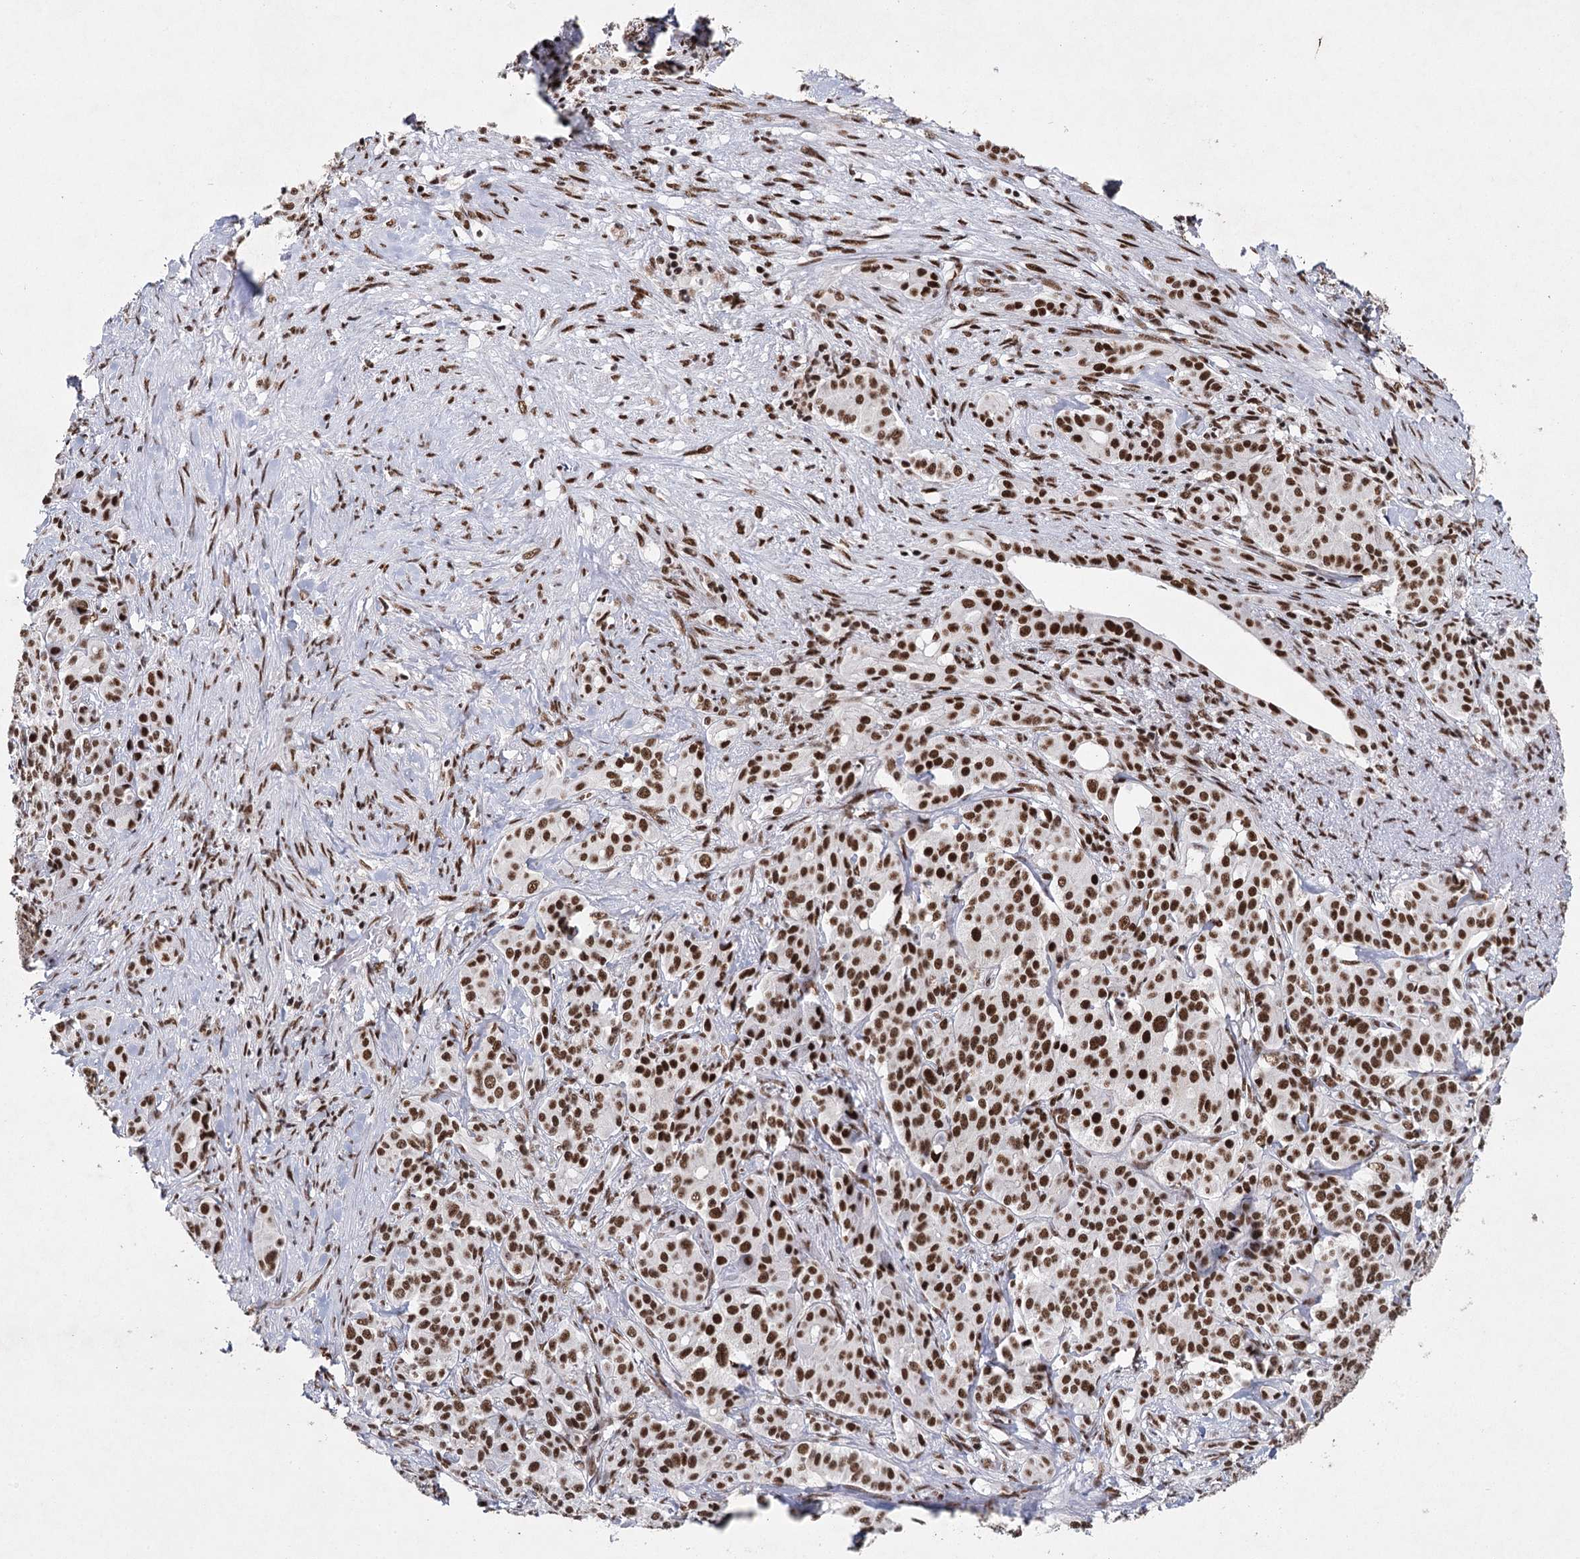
{"staining": {"intensity": "moderate", "quantity": ">75%", "location": "nuclear"}, "tissue": "pancreatic cancer", "cell_type": "Tumor cells", "image_type": "cancer", "snomed": [{"axis": "morphology", "description": "Adenocarcinoma, NOS"}, {"axis": "topography", "description": "Pancreas"}], "caption": "Human pancreatic cancer (adenocarcinoma) stained for a protein (brown) demonstrates moderate nuclear positive staining in approximately >75% of tumor cells.", "gene": "SCAF8", "patient": {"sex": "female", "age": 74}}